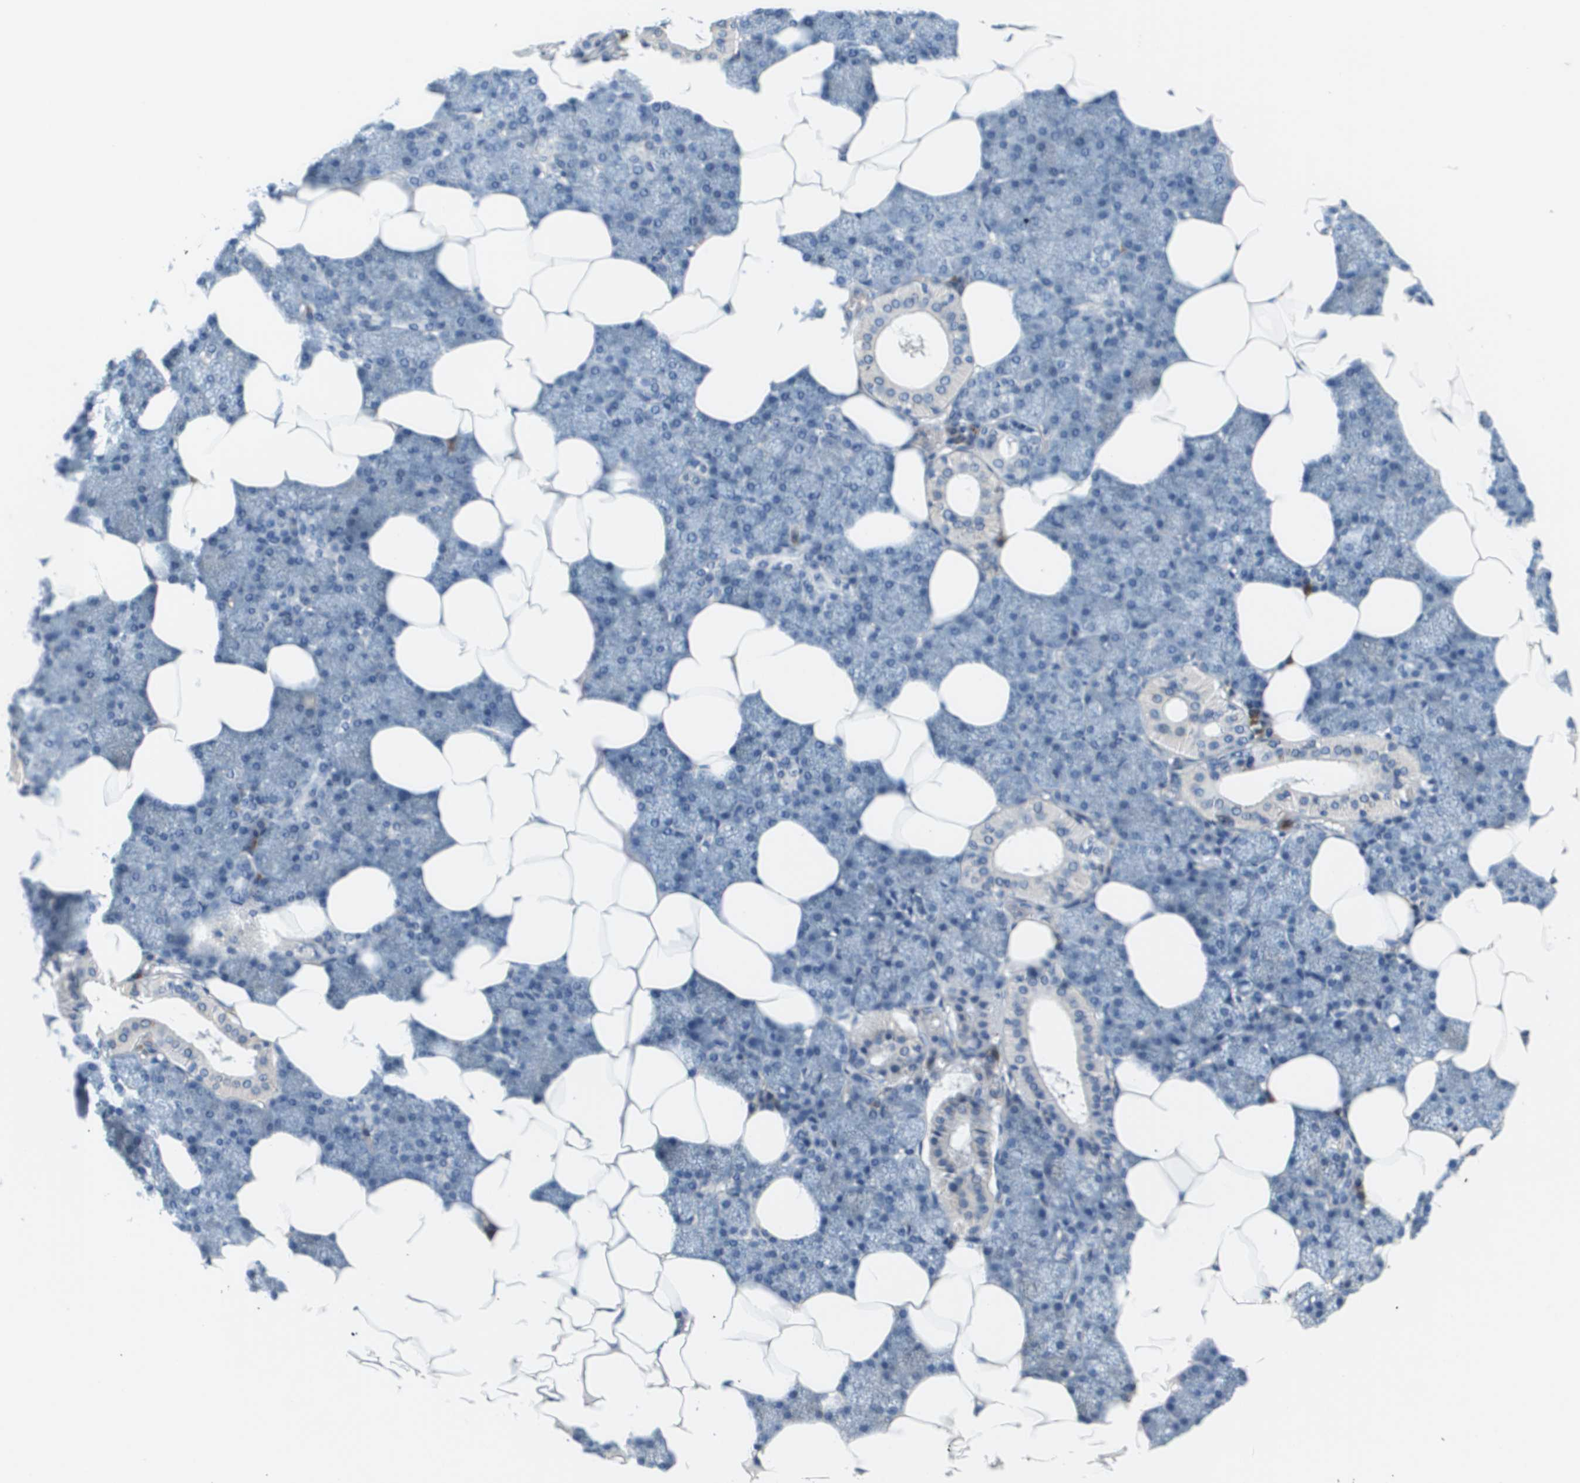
{"staining": {"intensity": "weak", "quantity": "<25%", "location": "cytoplasmic/membranous"}, "tissue": "salivary gland", "cell_type": "Glandular cells", "image_type": "normal", "snomed": [{"axis": "morphology", "description": "Normal tissue, NOS"}, {"axis": "topography", "description": "Salivary gland"}], "caption": "Glandular cells show no significant expression in unremarkable salivary gland. (DAB (3,3'-diaminobenzidine) immunohistochemistry (IHC), high magnification).", "gene": "KCNQ5", "patient": {"sex": "male", "age": 62}}